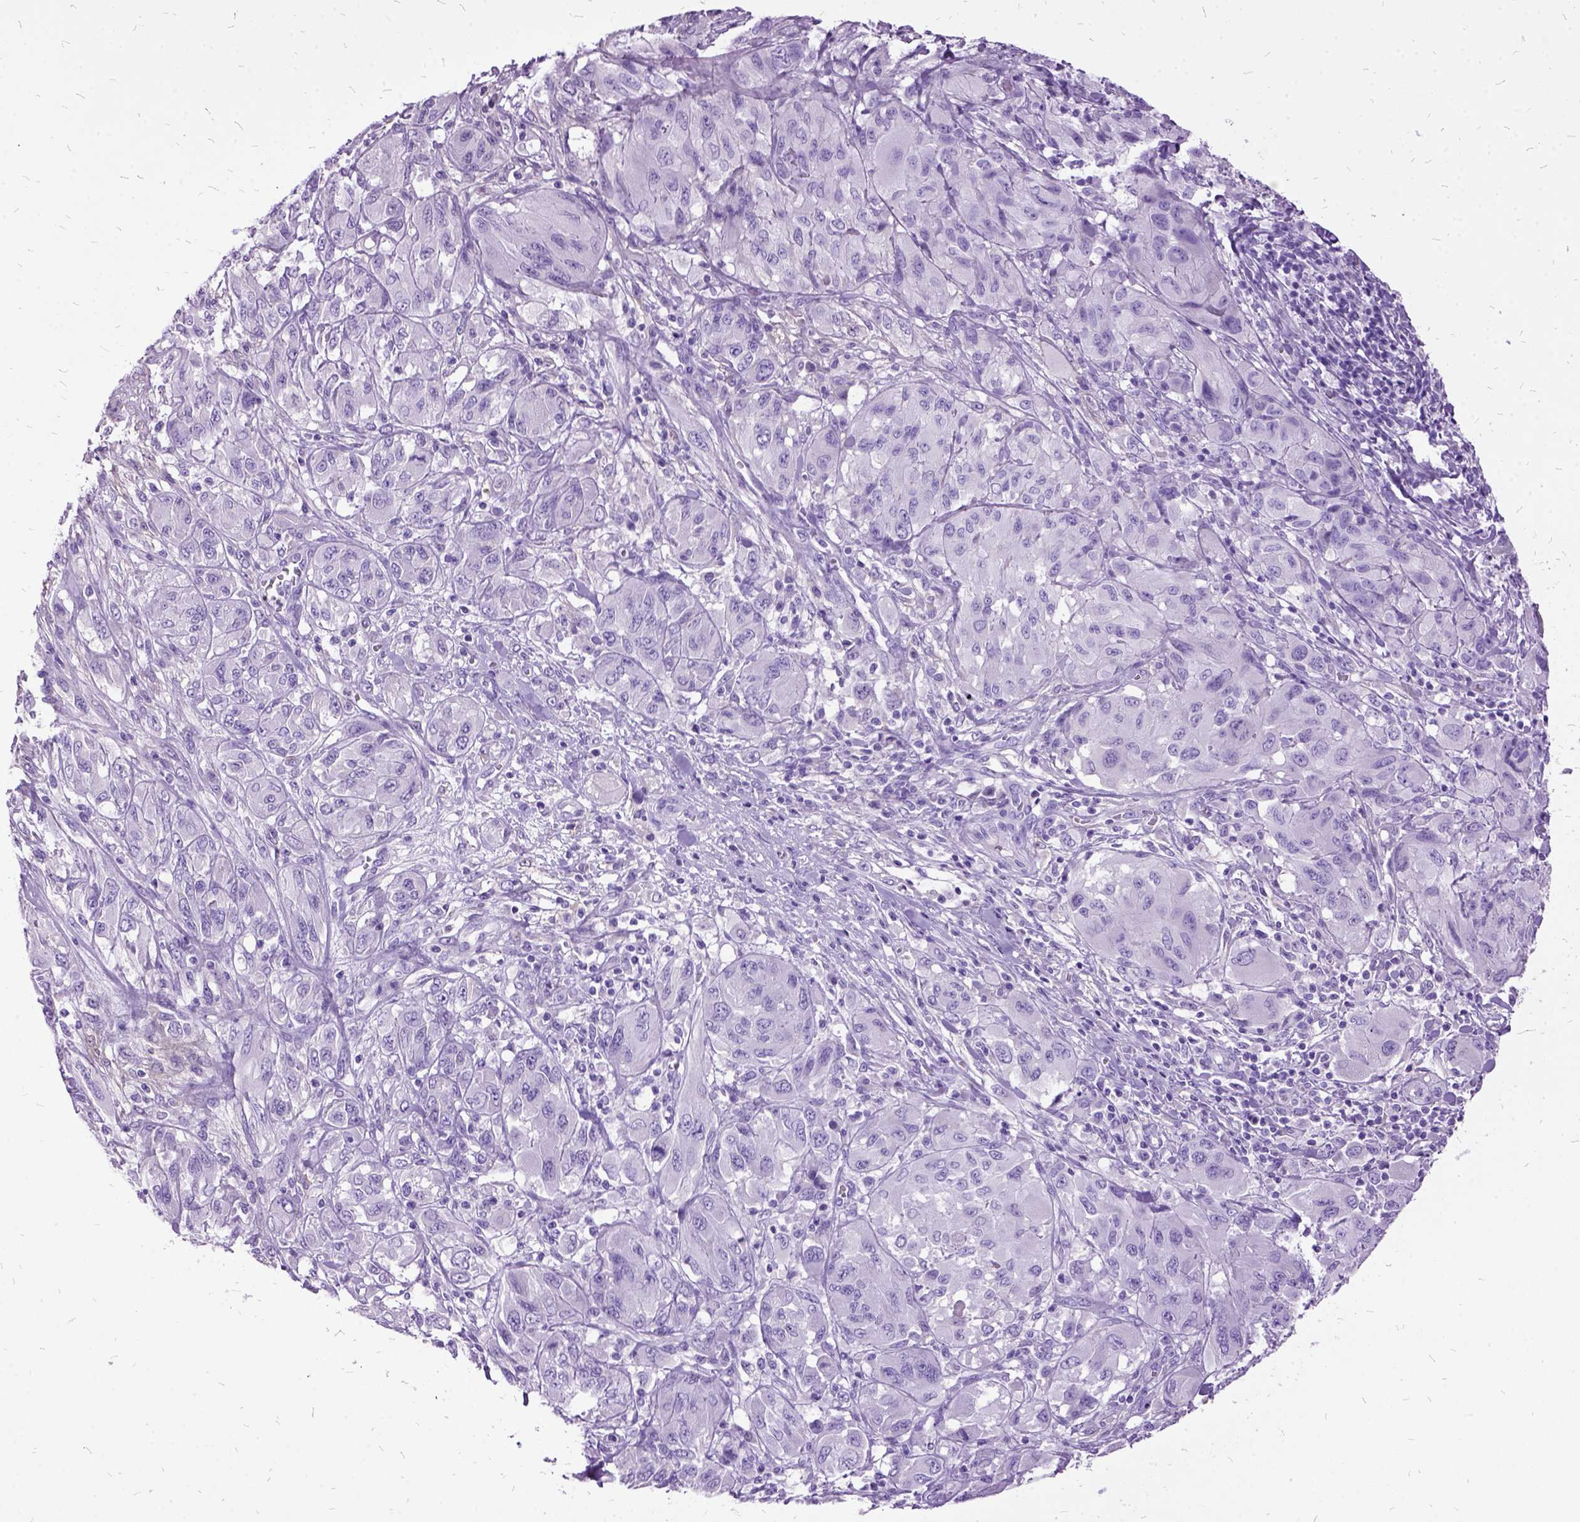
{"staining": {"intensity": "negative", "quantity": "none", "location": "none"}, "tissue": "melanoma", "cell_type": "Tumor cells", "image_type": "cancer", "snomed": [{"axis": "morphology", "description": "Malignant melanoma, NOS"}, {"axis": "topography", "description": "Skin"}], "caption": "Immunohistochemistry (IHC) of malignant melanoma demonstrates no staining in tumor cells. Brightfield microscopy of immunohistochemistry (IHC) stained with DAB (brown) and hematoxylin (blue), captured at high magnification.", "gene": "MME", "patient": {"sex": "female", "age": 91}}